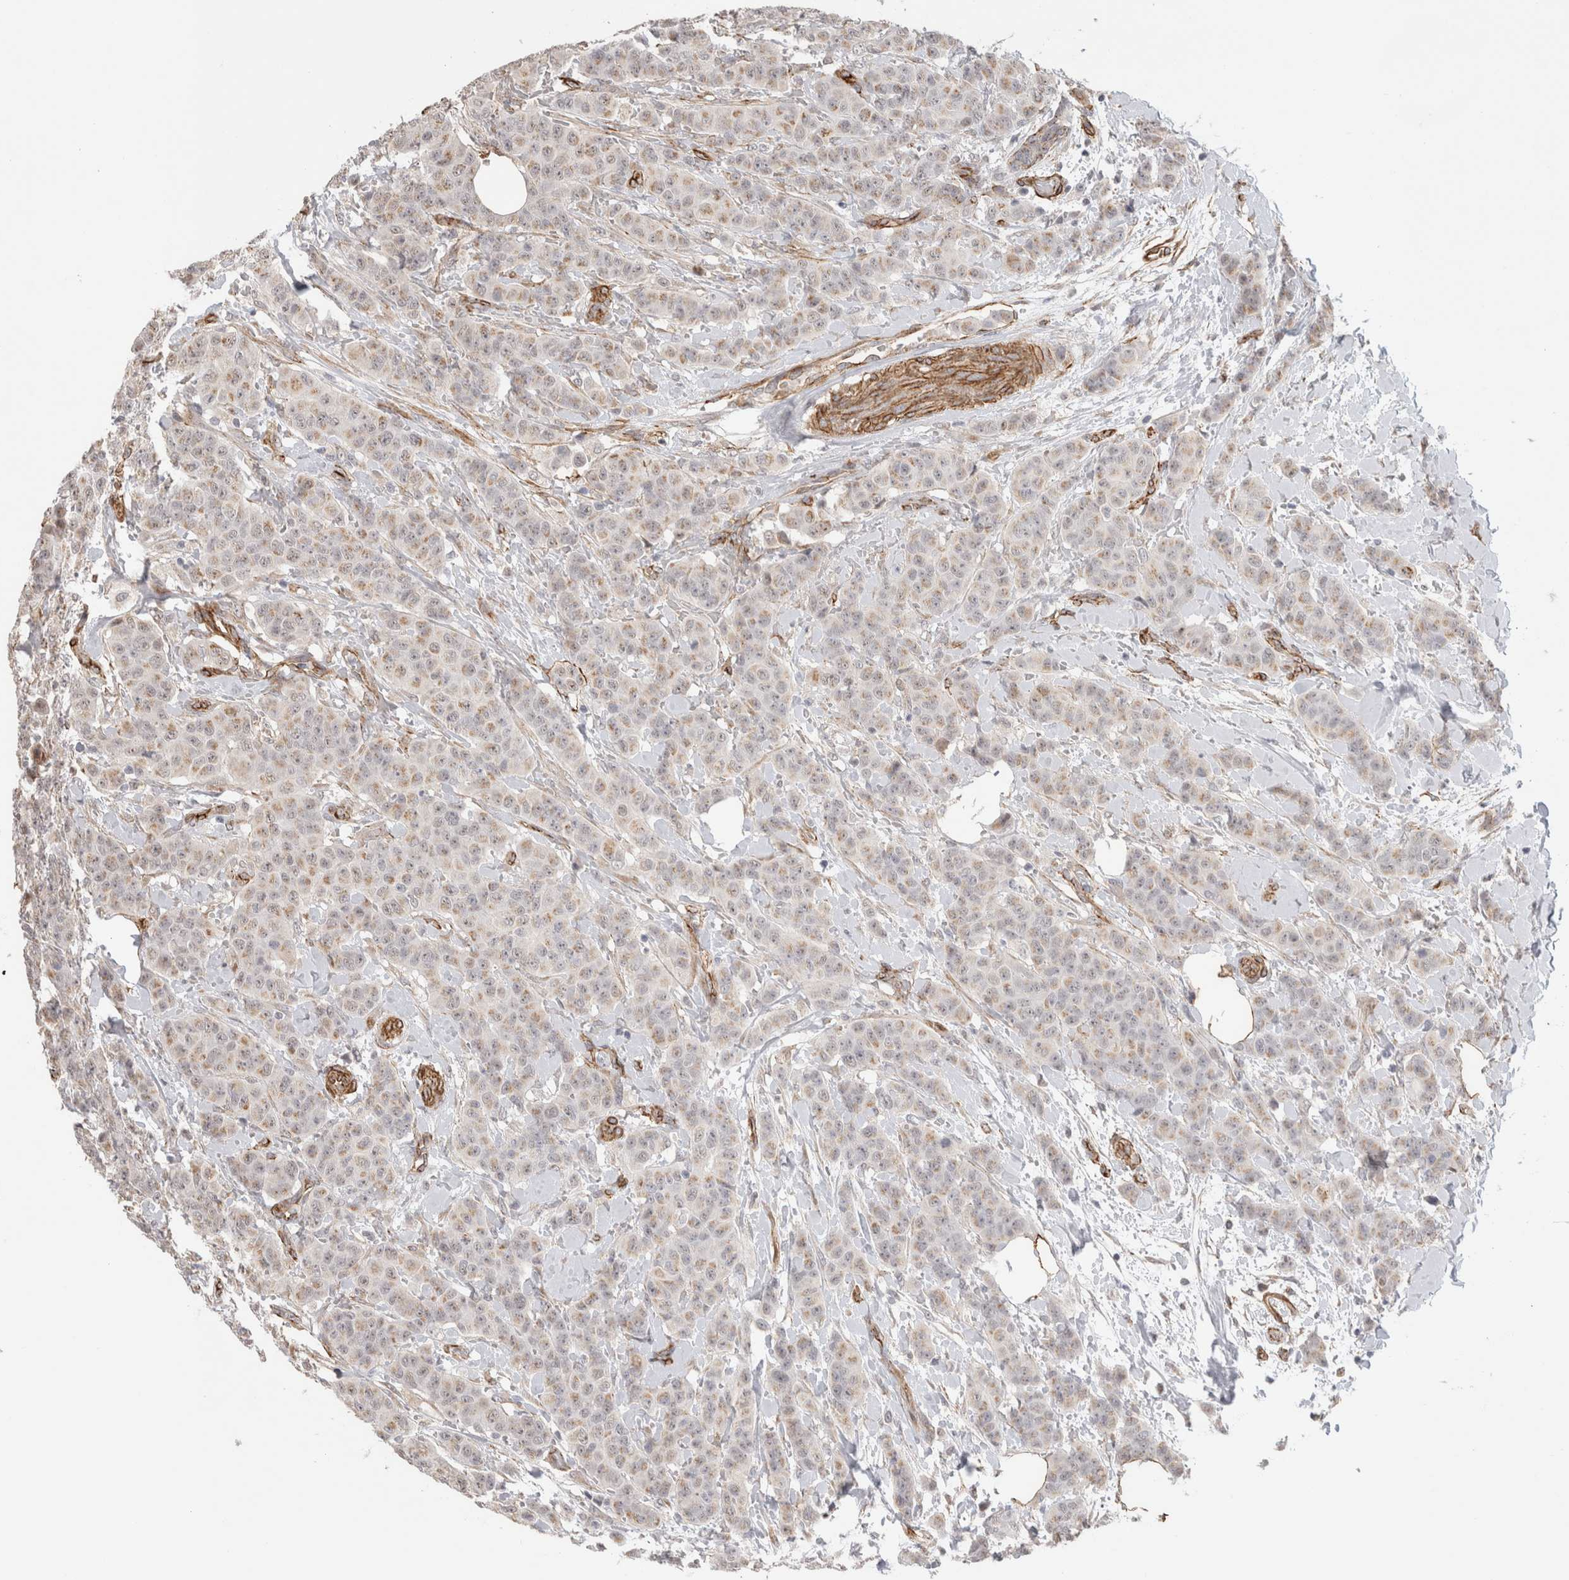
{"staining": {"intensity": "weak", "quantity": ">75%", "location": "cytoplasmic/membranous"}, "tissue": "breast cancer", "cell_type": "Tumor cells", "image_type": "cancer", "snomed": [{"axis": "morphology", "description": "Normal tissue, NOS"}, {"axis": "morphology", "description": "Duct carcinoma"}, {"axis": "topography", "description": "Breast"}], "caption": "A high-resolution image shows IHC staining of breast cancer, which shows weak cytoplasmic/membranous positivity in approximately >75% of tumor cells. (DAB = brown stain, brightfield microscopy at high magnification).", "gene": "CAAP1", "patient": {"sex": "female", "age": 40}}